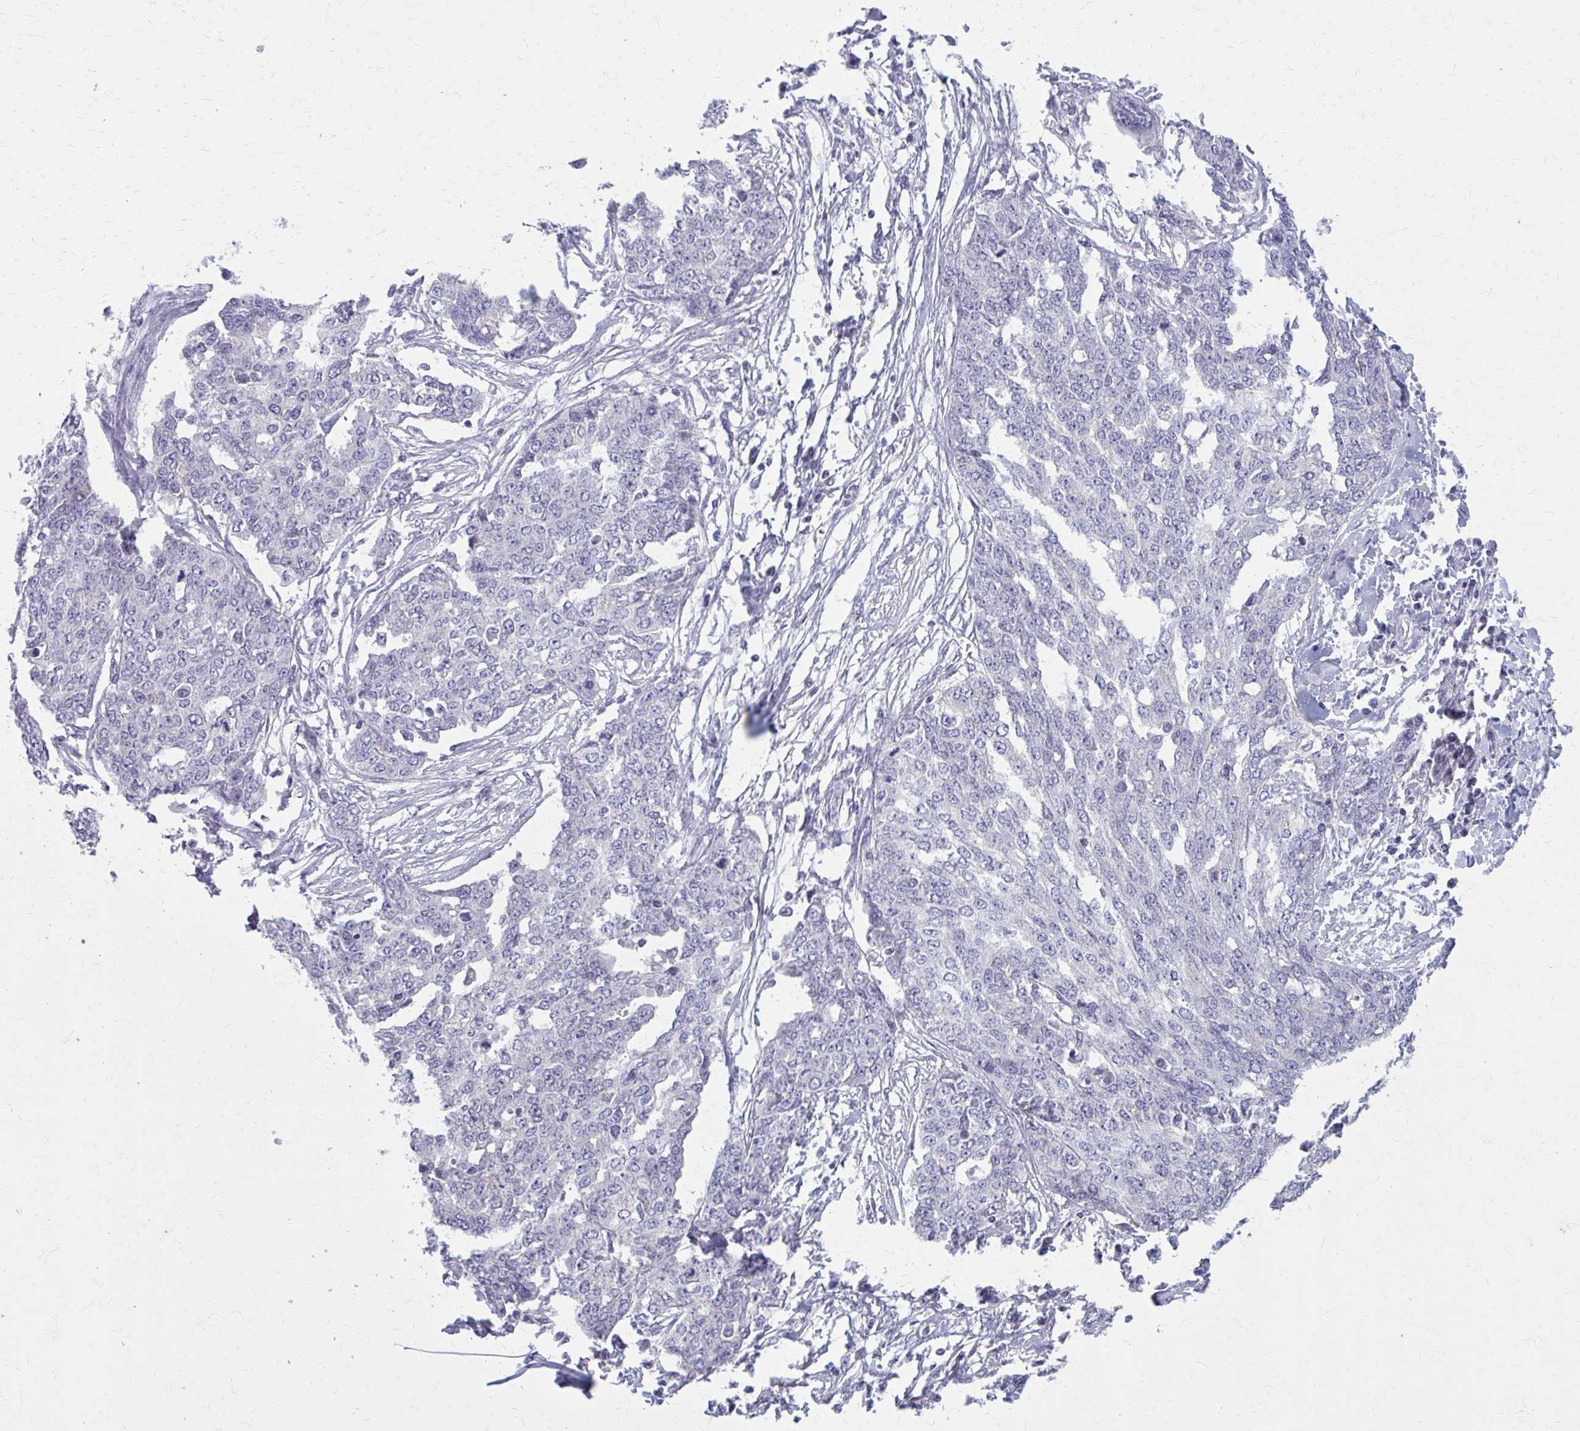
{"staining": {"intensity": "negative", "quantity": "none", "location": "none"}, "tissue": "ovarian cancer", "cell_type": "Tumor cells", "image_type": "cancer", "snomed": [{"axis": "morphology", "description": "Cystadenocarcinoma, serous, NOS"}, {"axis": "topography", "description": "Soft tissue"}, {"axis": "topography", "description": "Ovary"}], "caption": "Immunohistochemistry of ovarian serous cystadenocarcinoma displays no staining in tumor cells. (DAB immunohistochemistry (IHC), high magnification).", "gene": "OR4A47", "patient": {"sex": "female", "age": 57}}